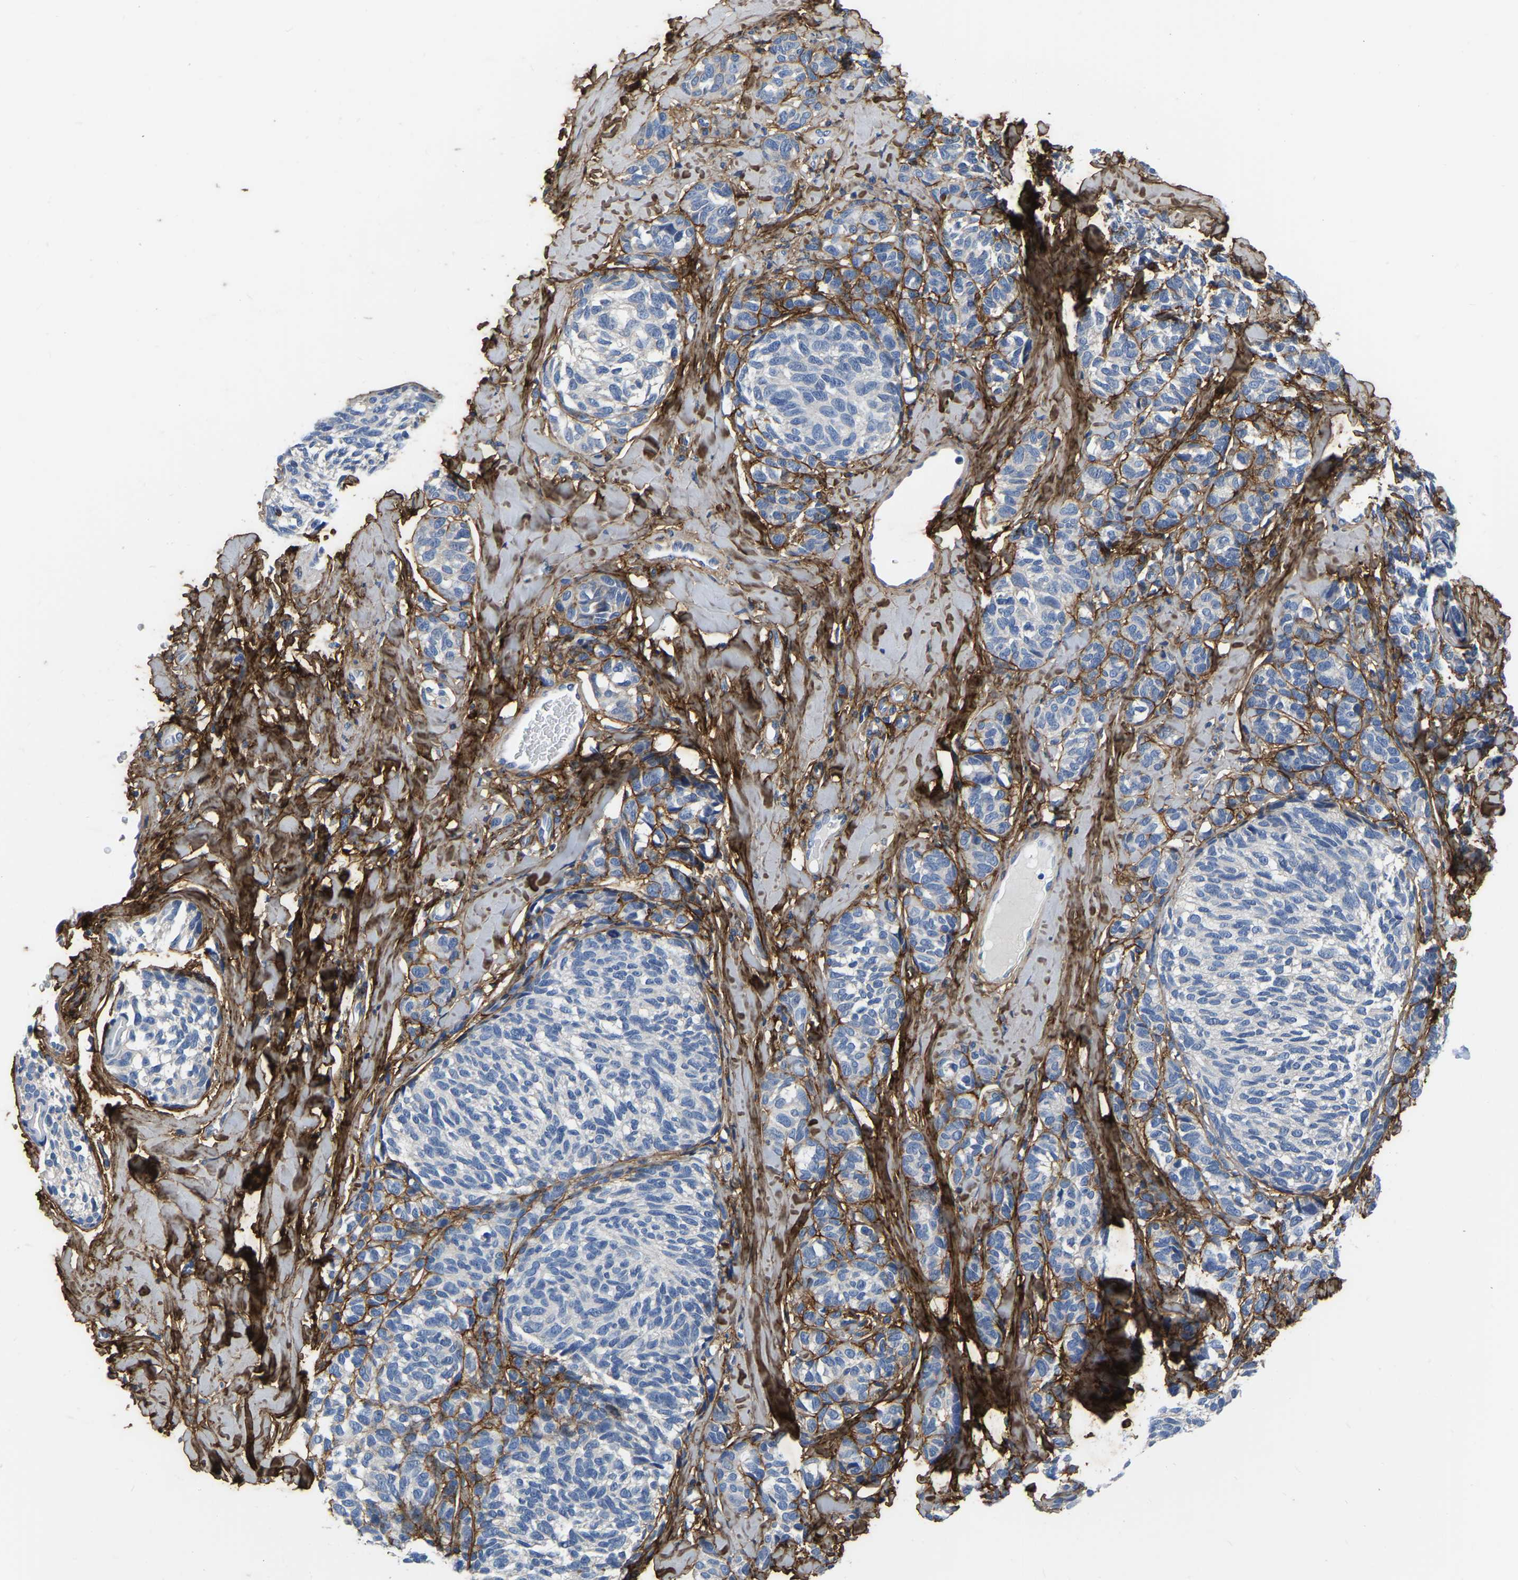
{"staining": {"intensity": "negative", "quantity": "none", "location": "none"}, "tissue": "melanoma", "cell_type": "Tumor cells", "image_type": "cancer", "snomed": [{"axis": "morphology", "description": "Malignant melanoma, NOS"}, {"axis": "topography", "description": "Skin"}], "caption": "Immunohistochemistry micrograph of human malignant melanoma stained for a protein (brown), which exhibits no staining in tumor cells.", "gene": "COL6A1", "patient": {"sex": "female", "age": 73}}